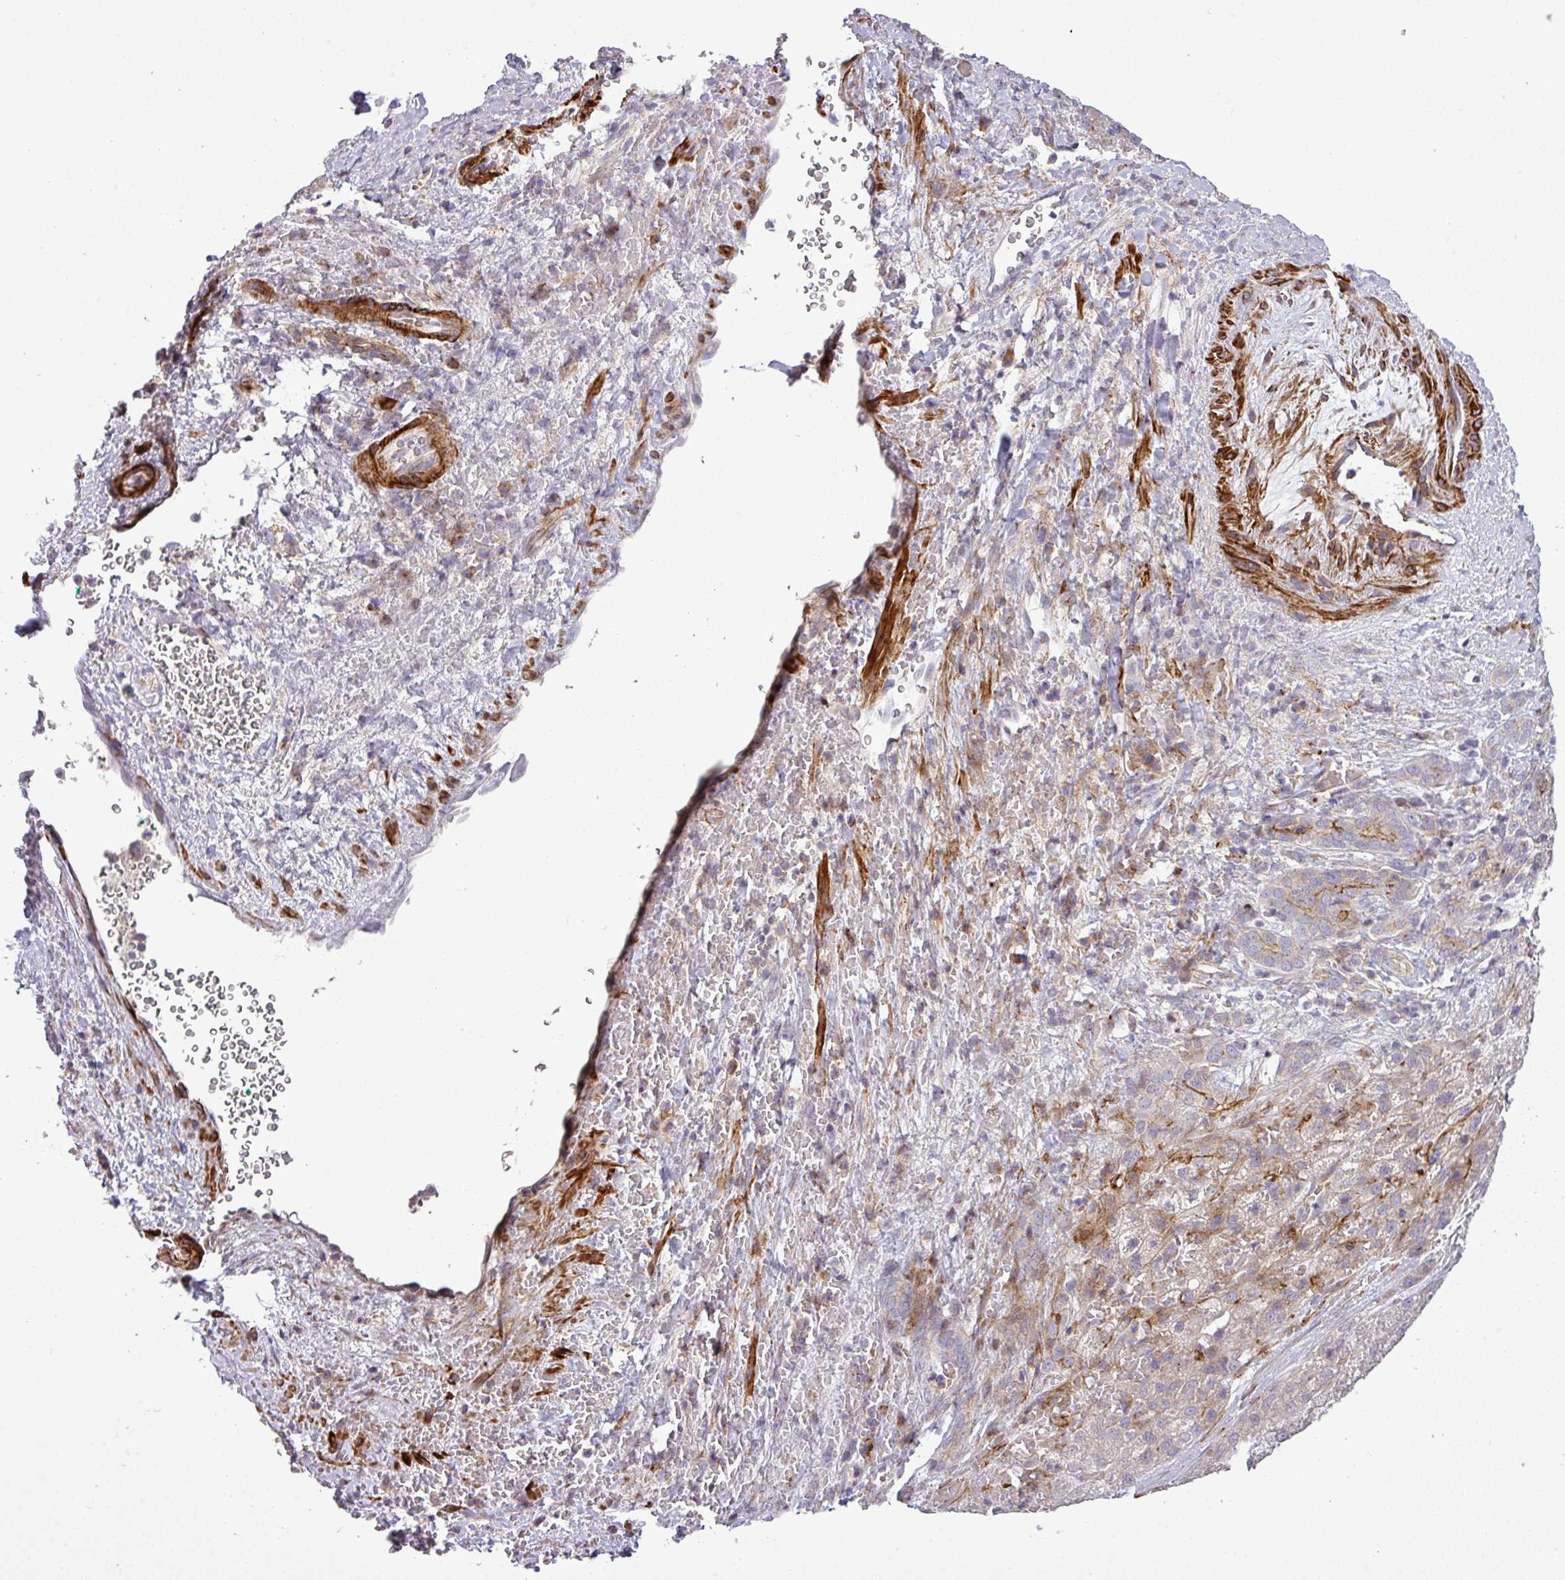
{"staining": {"intensity": "weak", "quantity": "<25%", "location": "cytoplasmic/membranous"}, "tissue": "liver cancer", "cell_type": "Tumor cells", "image_type": "cancer", "snomed": [{"axis": "morphology", "description": "Carcinoma, Hepatocellular, NOS"}, {"axis": "topography", "description": "Liver"}], "caption": "Photomicrograph shows no protein positivity in tumor cells of liver hepatocellular carcinoma tissue.", "gene": "TPRA1", "patient": {"sex": "male", "age": 57}}